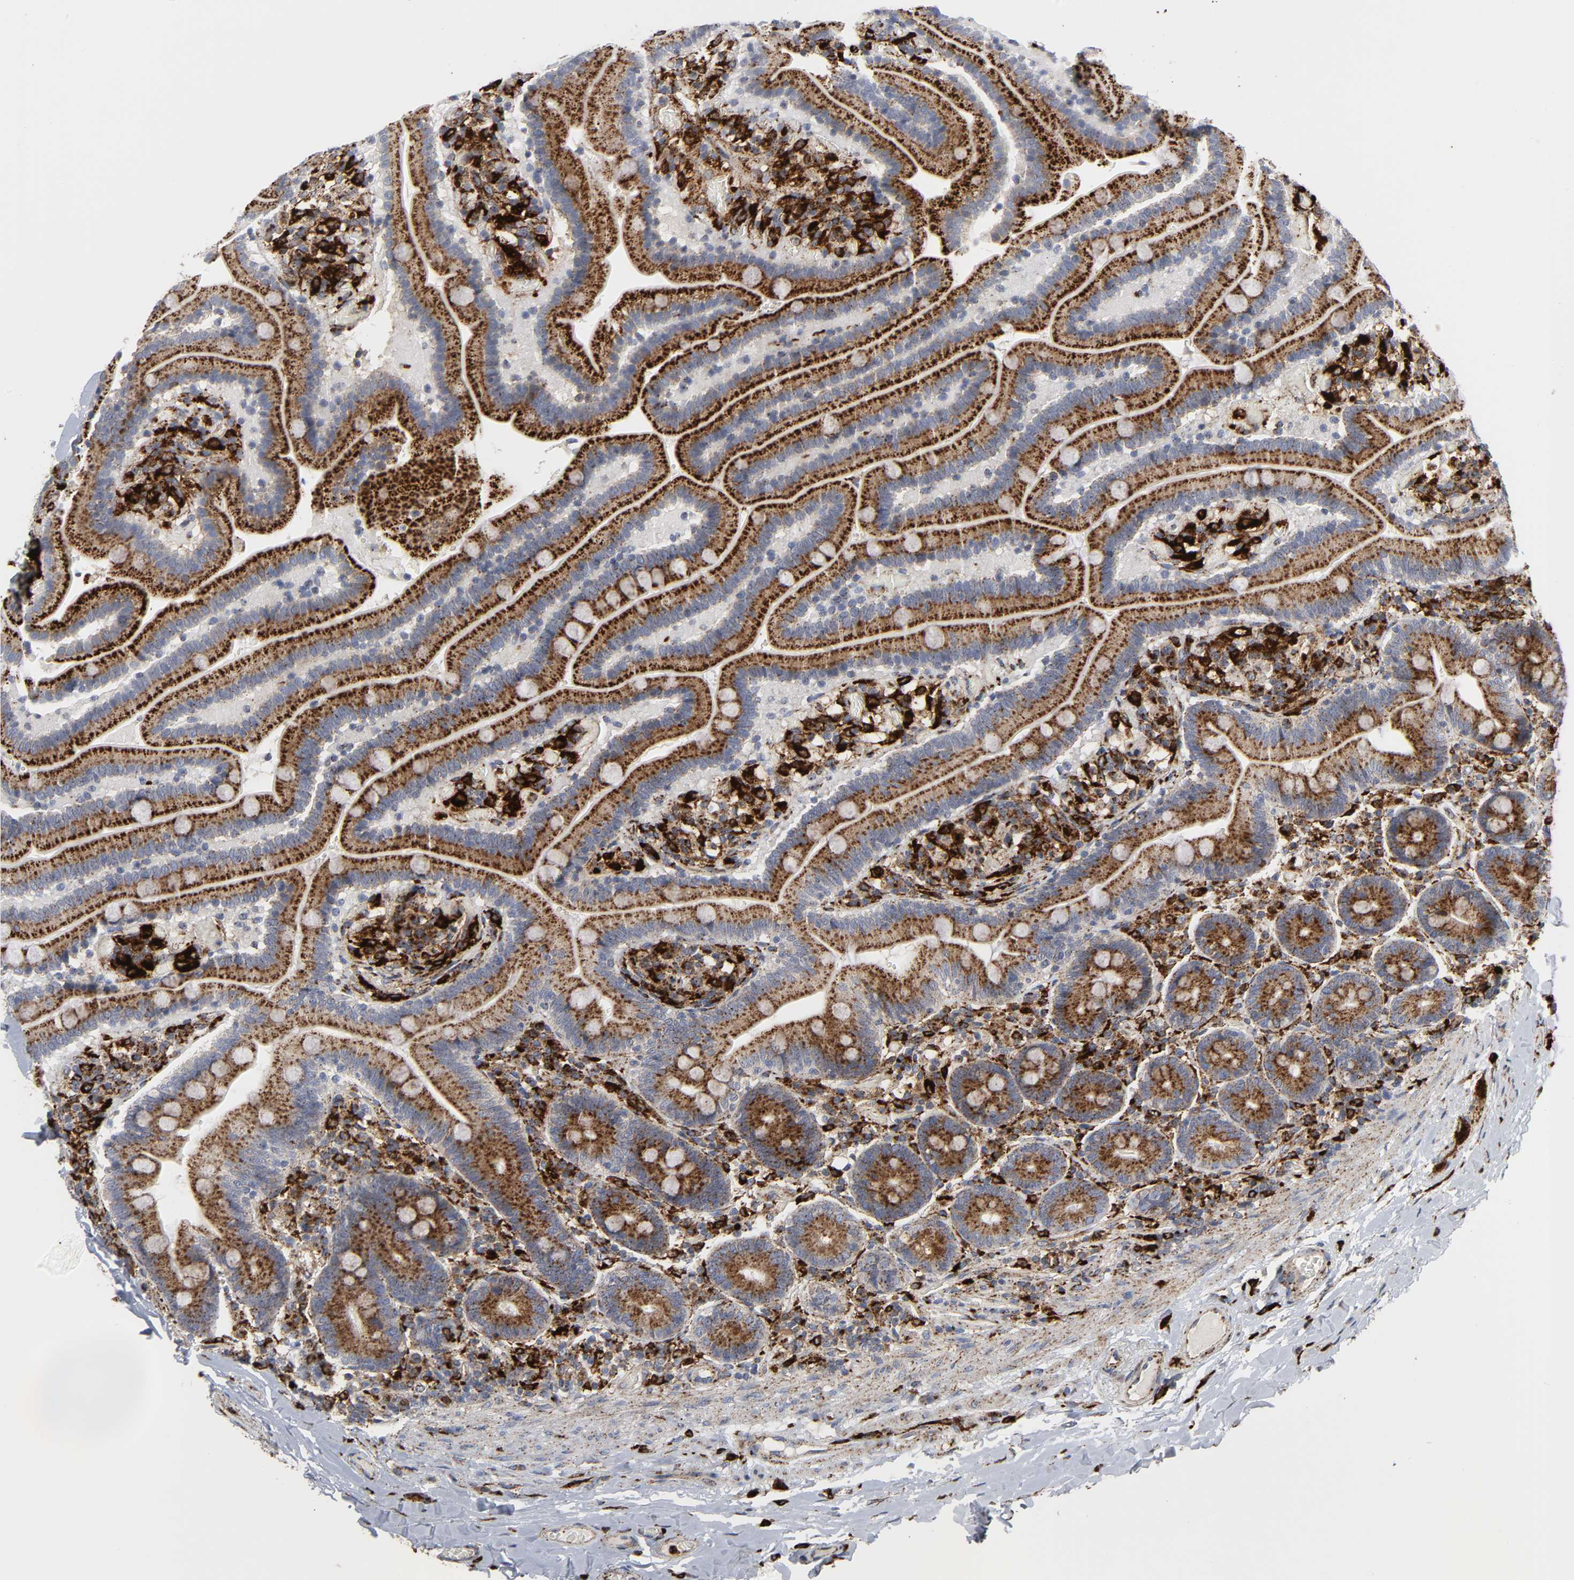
{"staining": {"intensity": "strong", "quantity": ">75%", "location": "cytoplasmic/membranous"}, "tissue": "duodenum", "cell_type": "Glandular cells", "image_type": "normal", "snomed": [{"axis": "morphology", "description": "Normal tissue, NOS"}, {"axis": "topography", "description": "Duodenum"}], "caption": "Strong cytoplasmic/membranous expression is seen in about >75% of glandular cells in normal duodenum. The protein is stained brown, and the nuclei are stained in blue (DAB IHC with brightfield microscopy, high magnification).", "gene": "PSAP", "patient": {"sex": "male", "age": 66}}